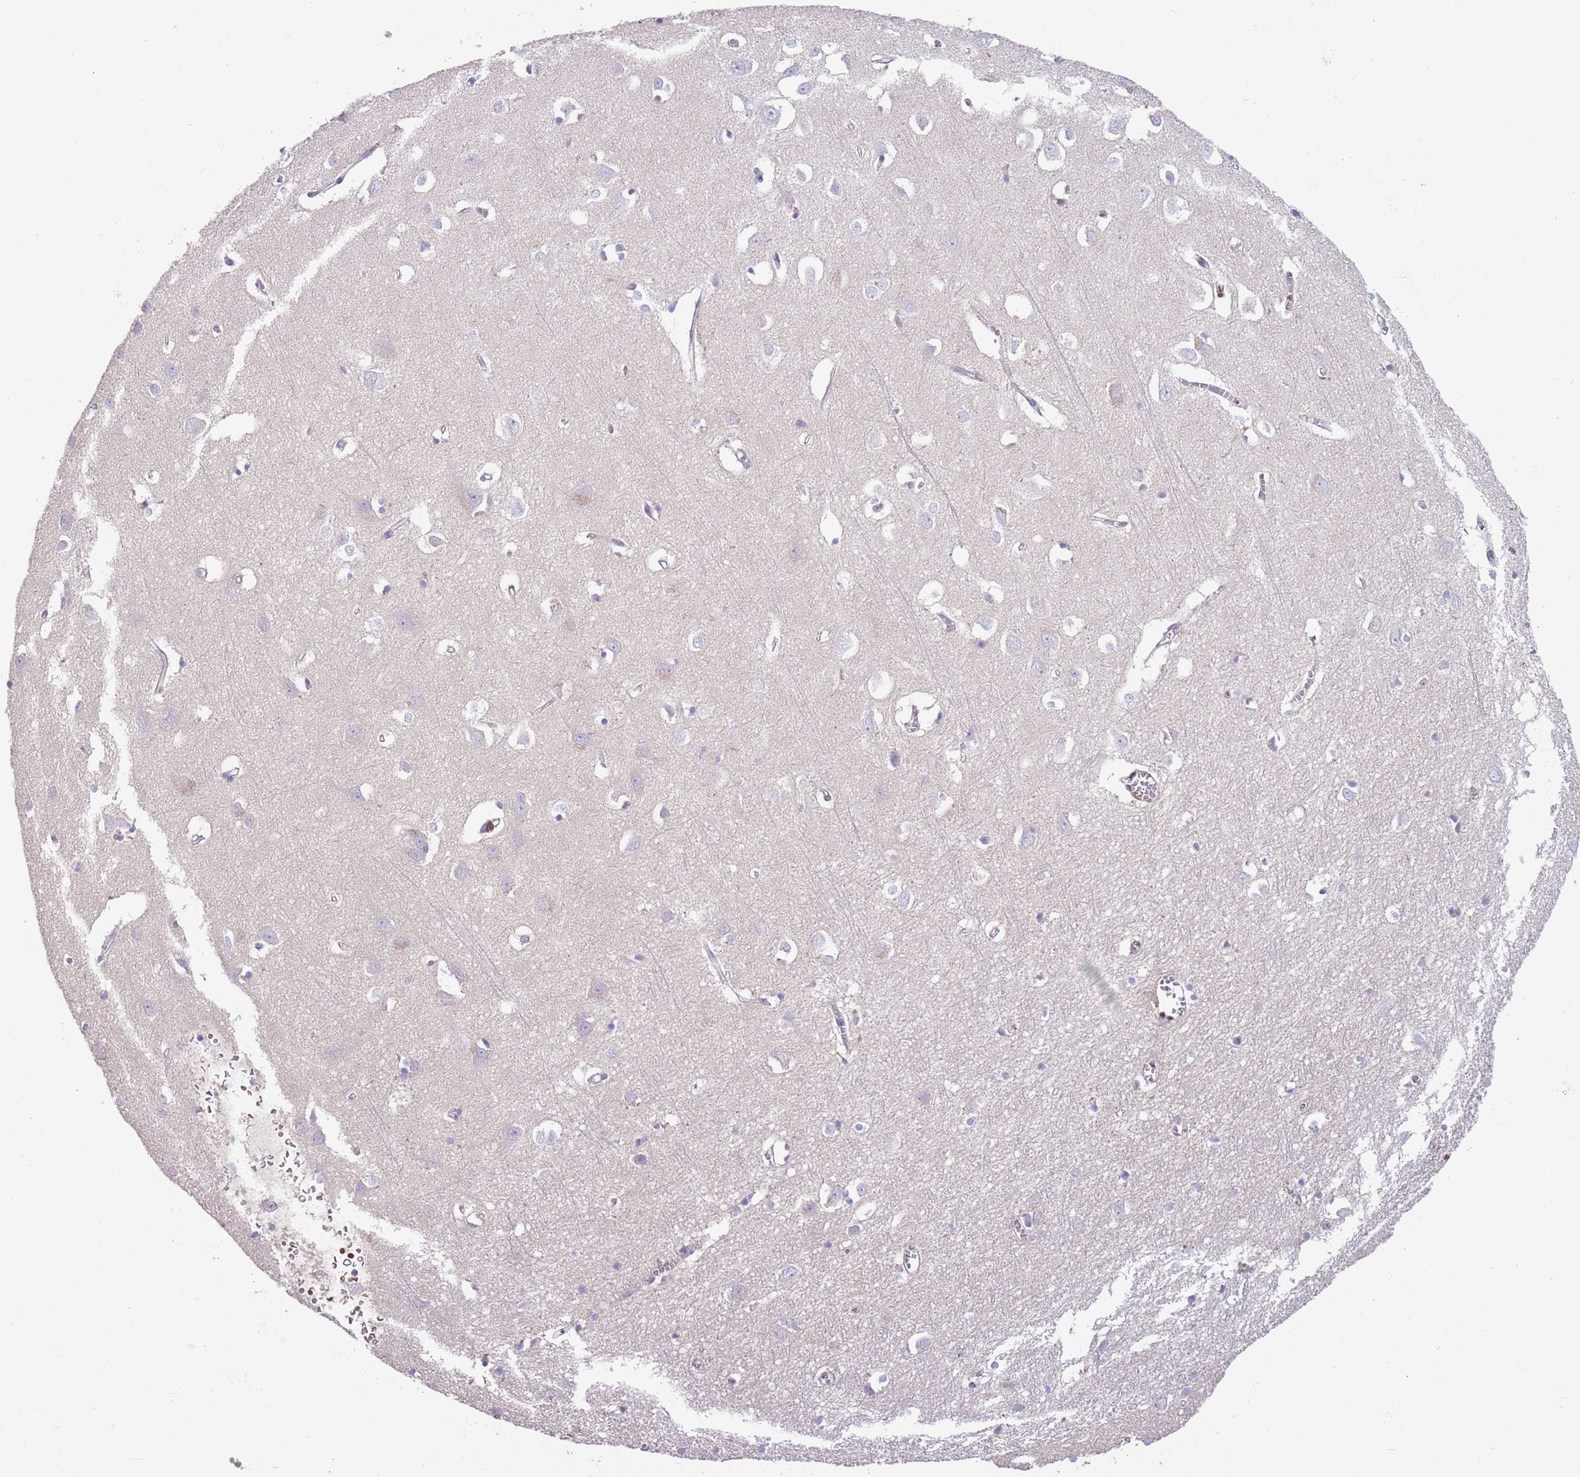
{"staining": {"intensity": "negative", "quantity": "none", "location": "none"}, "tissue": "cerebral cortex", "cell_type": "Endothelial cells", "image_type": "normal", "snomed": [{"axis": "morphology", "description": "Normal tissue, NOS"}, {"axis": "topography", "description": "Cerebral cortex"}], "caption": "DAB (3,3'-diaminobenzidine) immunohistochemical staining of normal cerebral cortex reveals no significant staining in endothelial cells.", "gene": "ZNF14", "patient": {"sex": "female", "age": 64}}